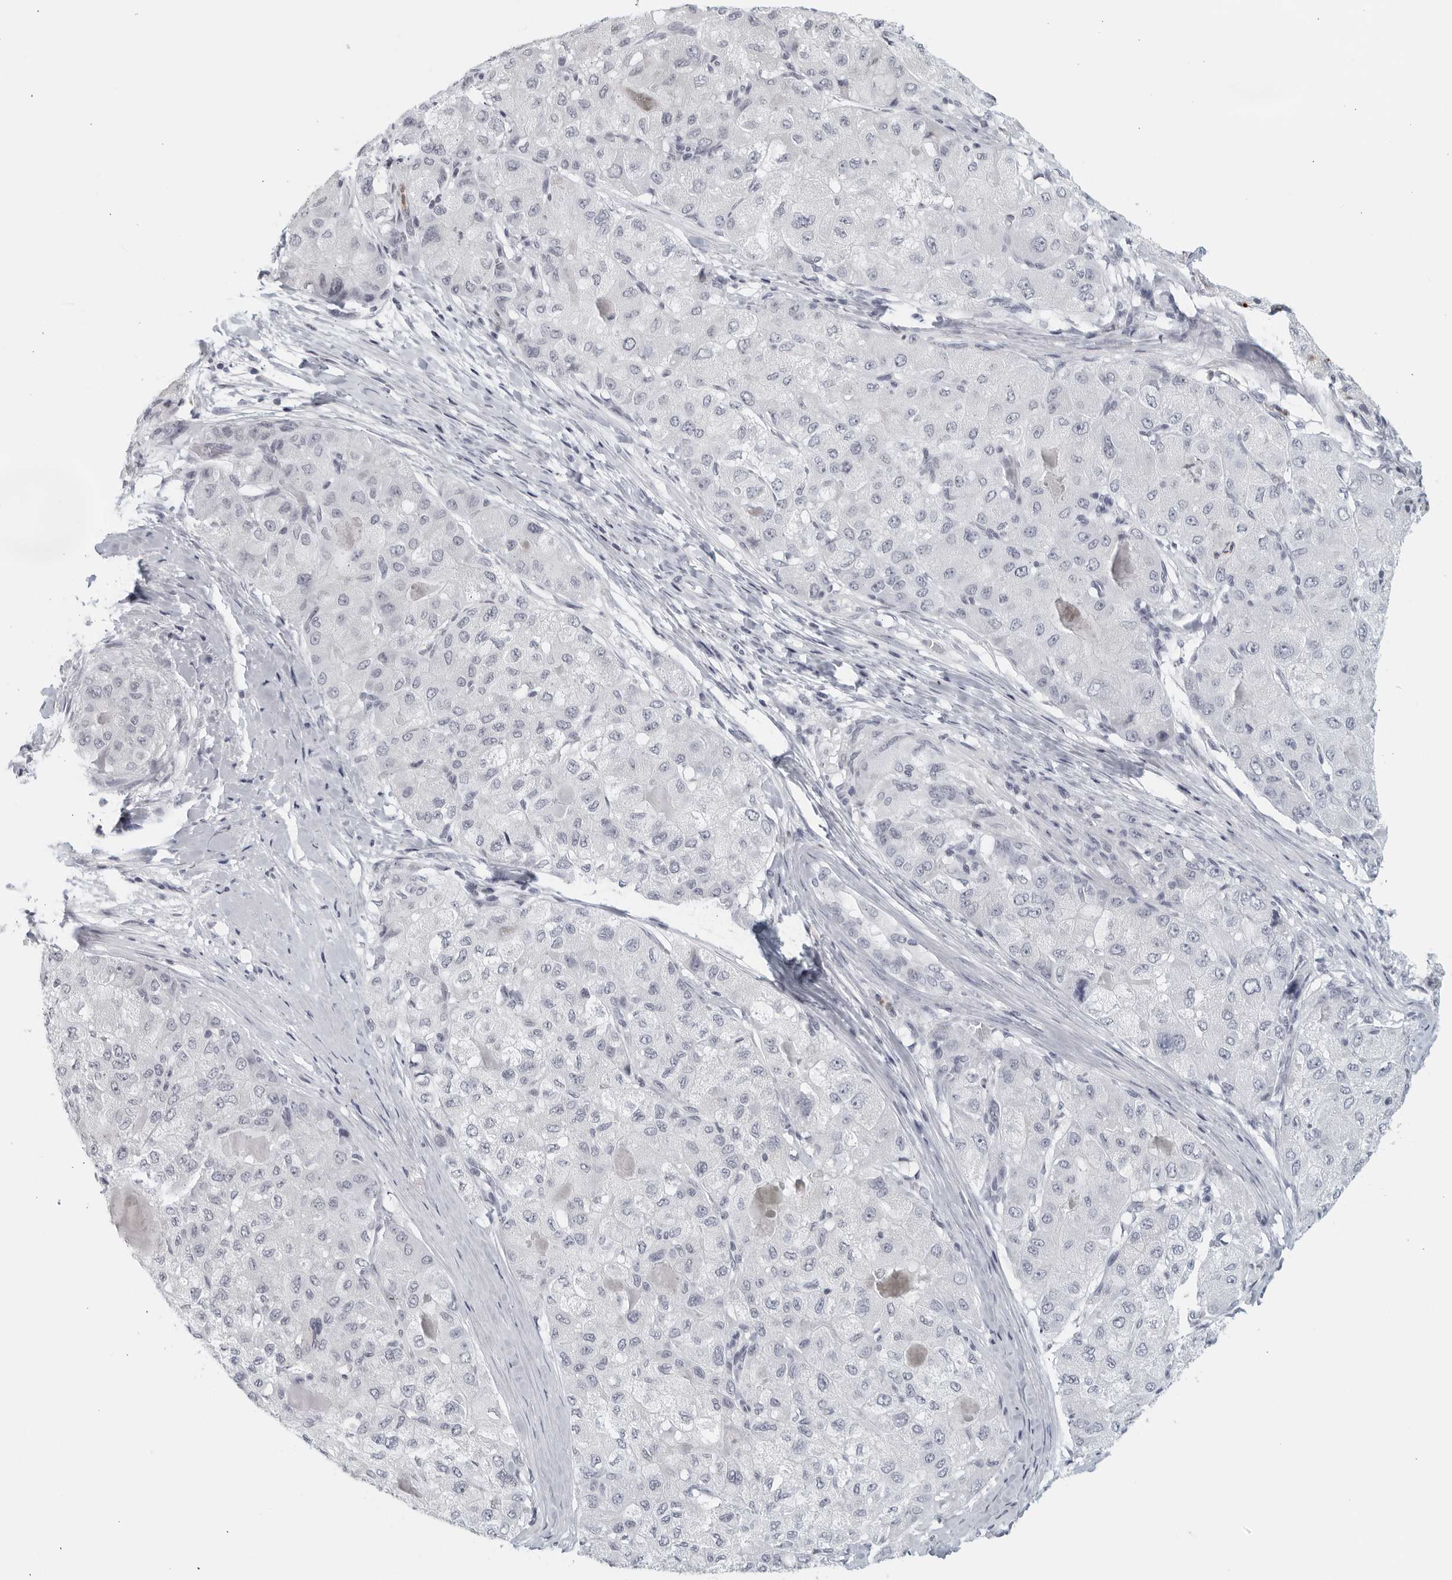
{"staining": {"intensity": "negative", "quantity": "none", "location": "none"}, "tissue": "liver cancer", "cell_type": "Tumor cells", "image_type": "cancer", "snomed": [{"axis": "morphology", "description": "Carcinoma, Hepatocellular, NOS"}, {"axis": "topography", "description": "Liver"}], "caption": "A high-resolution image shows immunohistochemistry staining of liver cancer (hepatocellular carcinoma), which shows no significant staining in tumor cells.", "gene": "KLK7", "patient": {"sex": "male", "age": 80}}